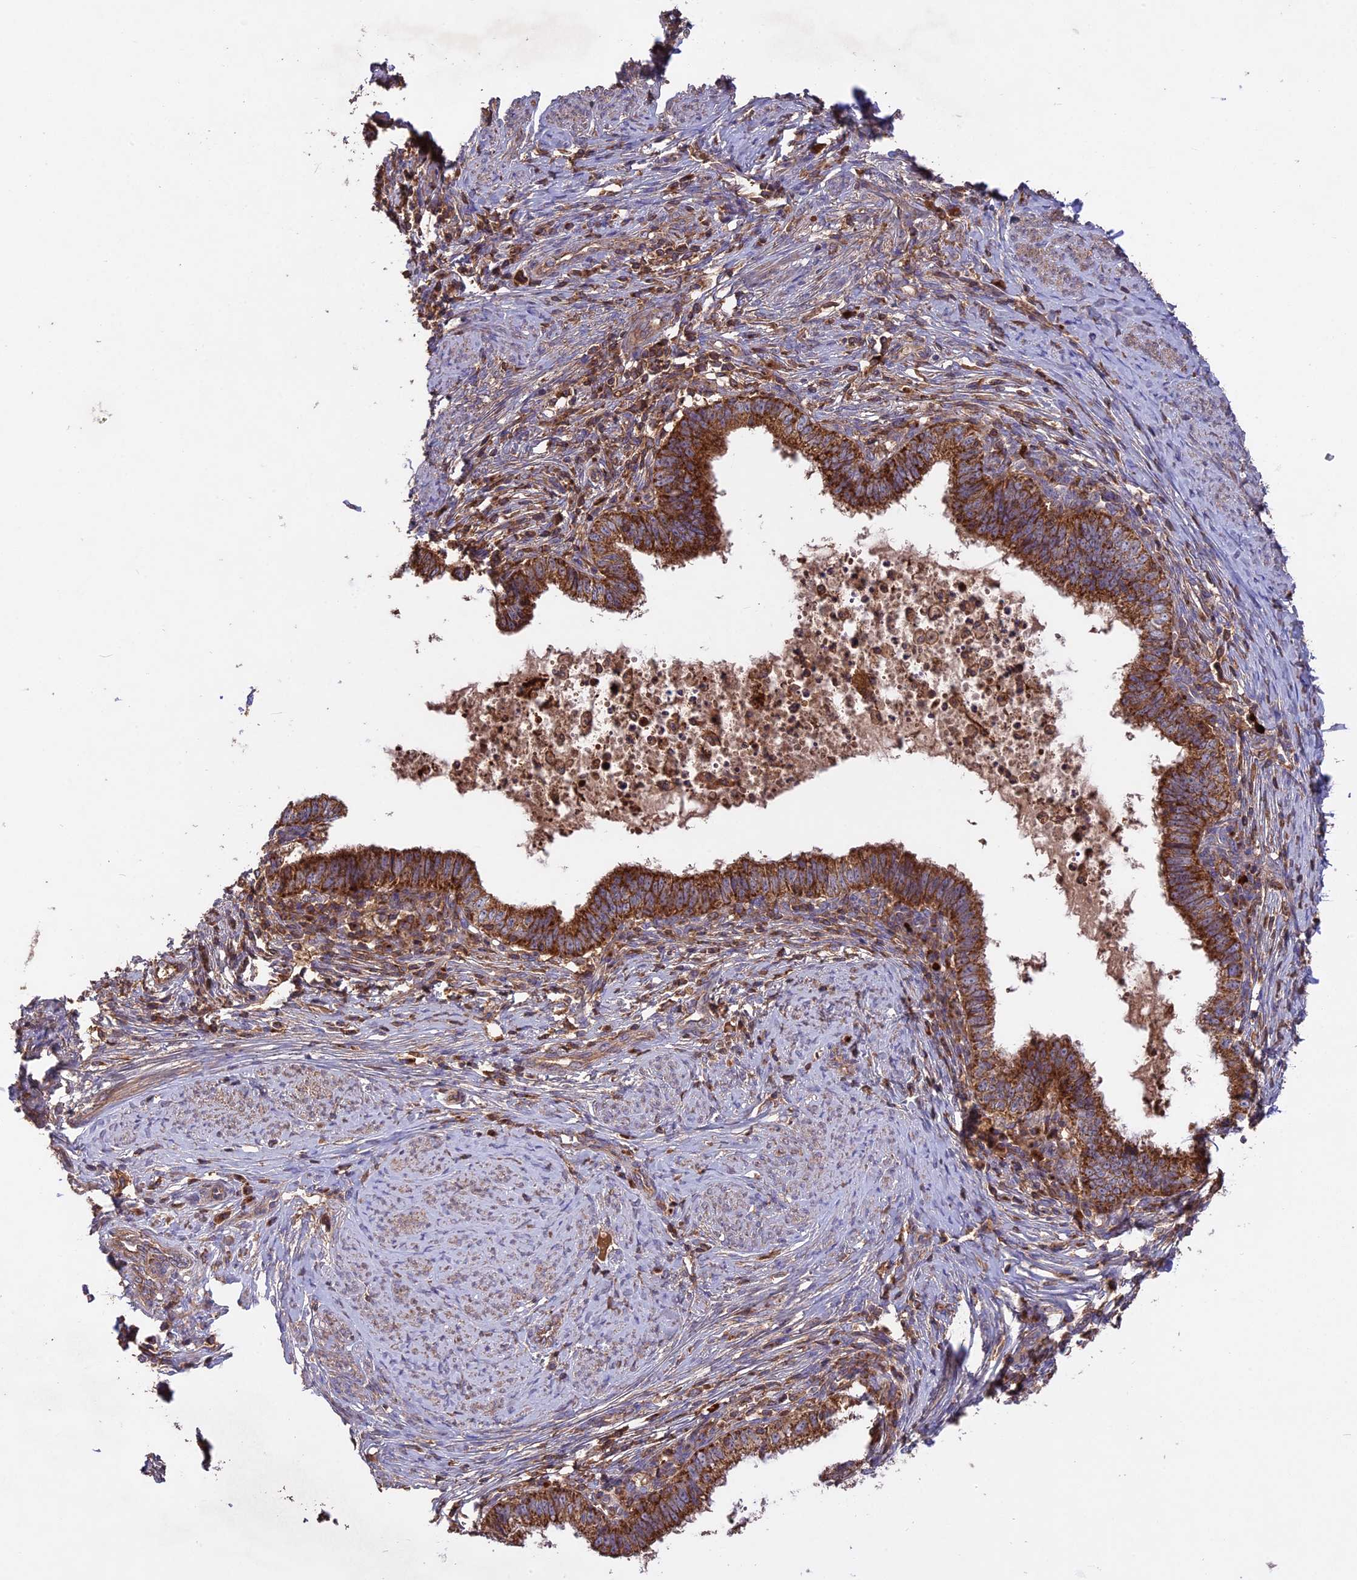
{"staining": {"intensity": "strong", "quantity": ">75%", "location": "cytoplasmic/membranous"}, "tissue": "cervical cancer", "cell_type": "Tumor cells", "image_type": "cancer", "snomed": [{"axis": "morphology", "description": "Adenocarcinoma, NOS"}, {"axis": "topography", "description": "Cervix"}], "caption": "A high-resolution histopathology image shows immunohistochemistry (IHC) staining of adenocarcinoma (cervical), which exhibits strong cytoplasmic/membranous positivity in about >75% of tumor cells. The staining is performed using DAB brown chromogen to label protein expression. The nuclei are counter-stained blue using hematoxylin.", "gene": "NUDT8", "patient": {"sex": "female", "age": 36}}